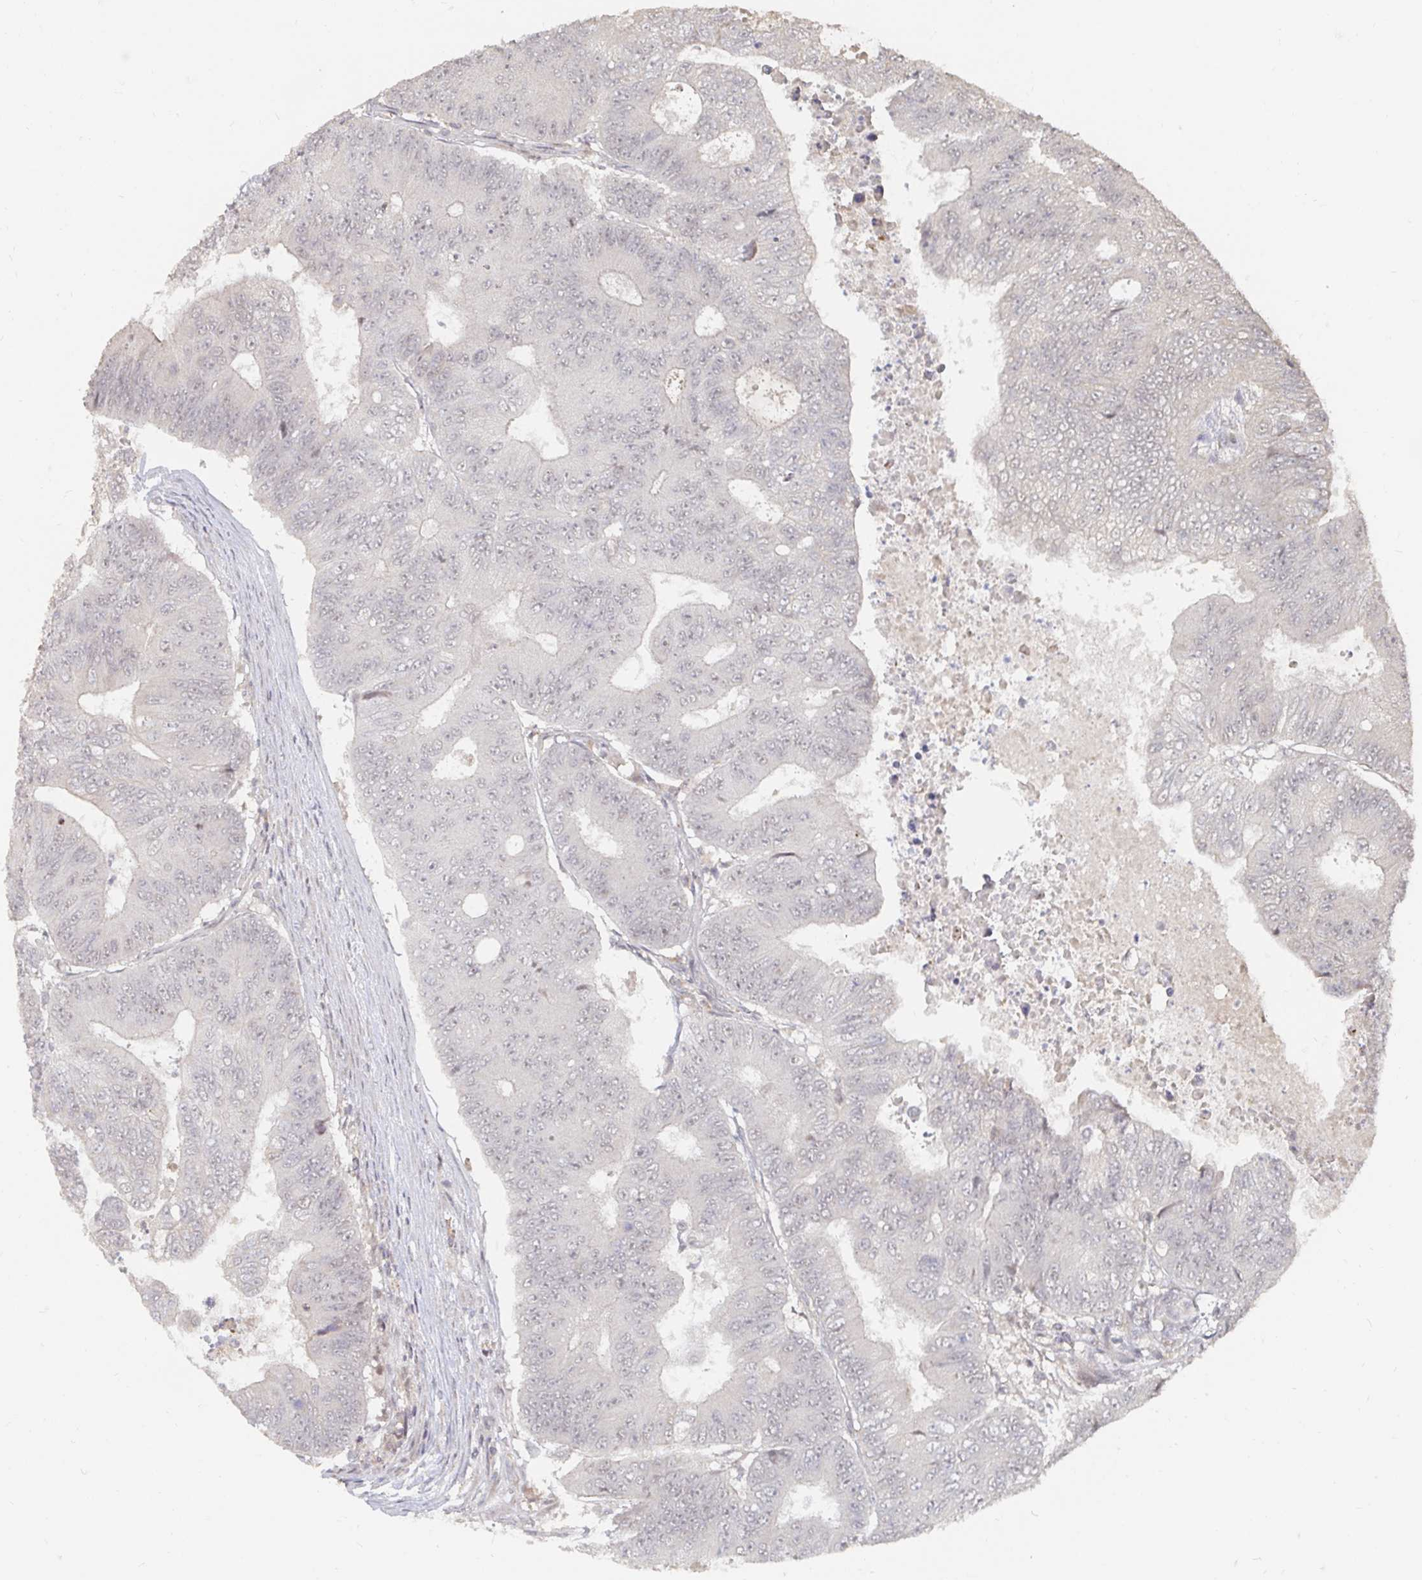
{"staining": {"intensity": "negative", "quantity": "none", "location": "none"}, "tissue": "colorectal cancer", "cell_type": "Tumor cells", "image_type": "cancer", "snomed": [{"axis": "morphology", "description": "Adenocarcinoma, NOS"}, {"axis": "topography", "description": "Colon"}], "caption": "A photomicrograph of colorectal cancer (adenocarcinoma) stained for a protein demonstrates no brown staining in tumor cells.", "gene": "LRP5", "patient": {"sex": "female", "age": 48}}